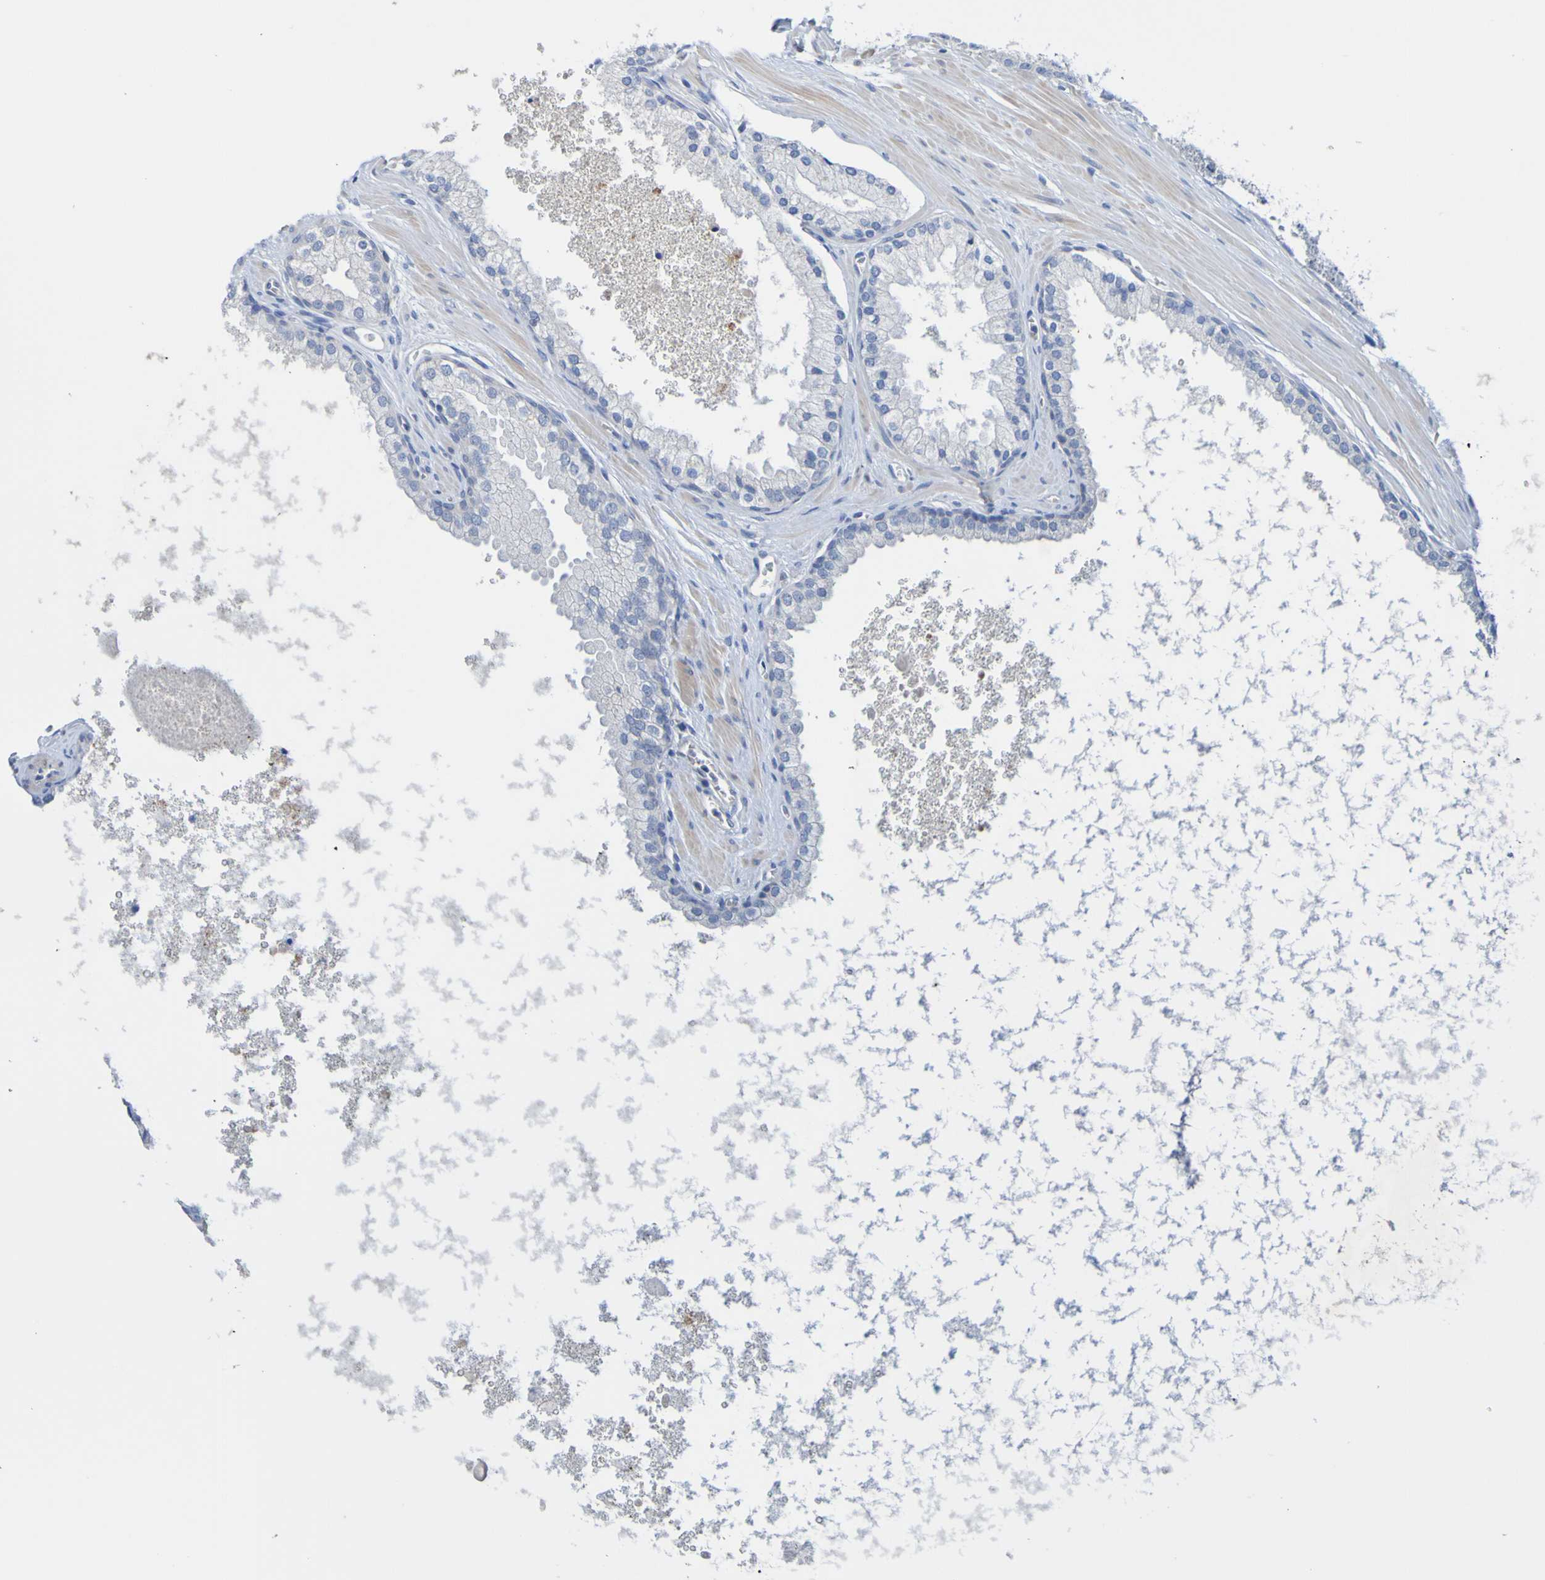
{"staining": {"intensity": "negative", "quantity": "none", "location": "none"}, "tissue": "prostate cancer", "cell_type": "Tumor cells", "image_type": "cancer", "snomed": [{"axis": "morphology", "description": "Adenocarcinoma, High grade"}, {"axis": "topography", "description": "Prostate"}], "caption": "Micrograph shows no protein staining in tumor cells of prostate cancer tissue. (DAB IHC with hematoxylin counter stain).", "gene": "ACMSD", "patient": {"sex": "male", "age": 65}}